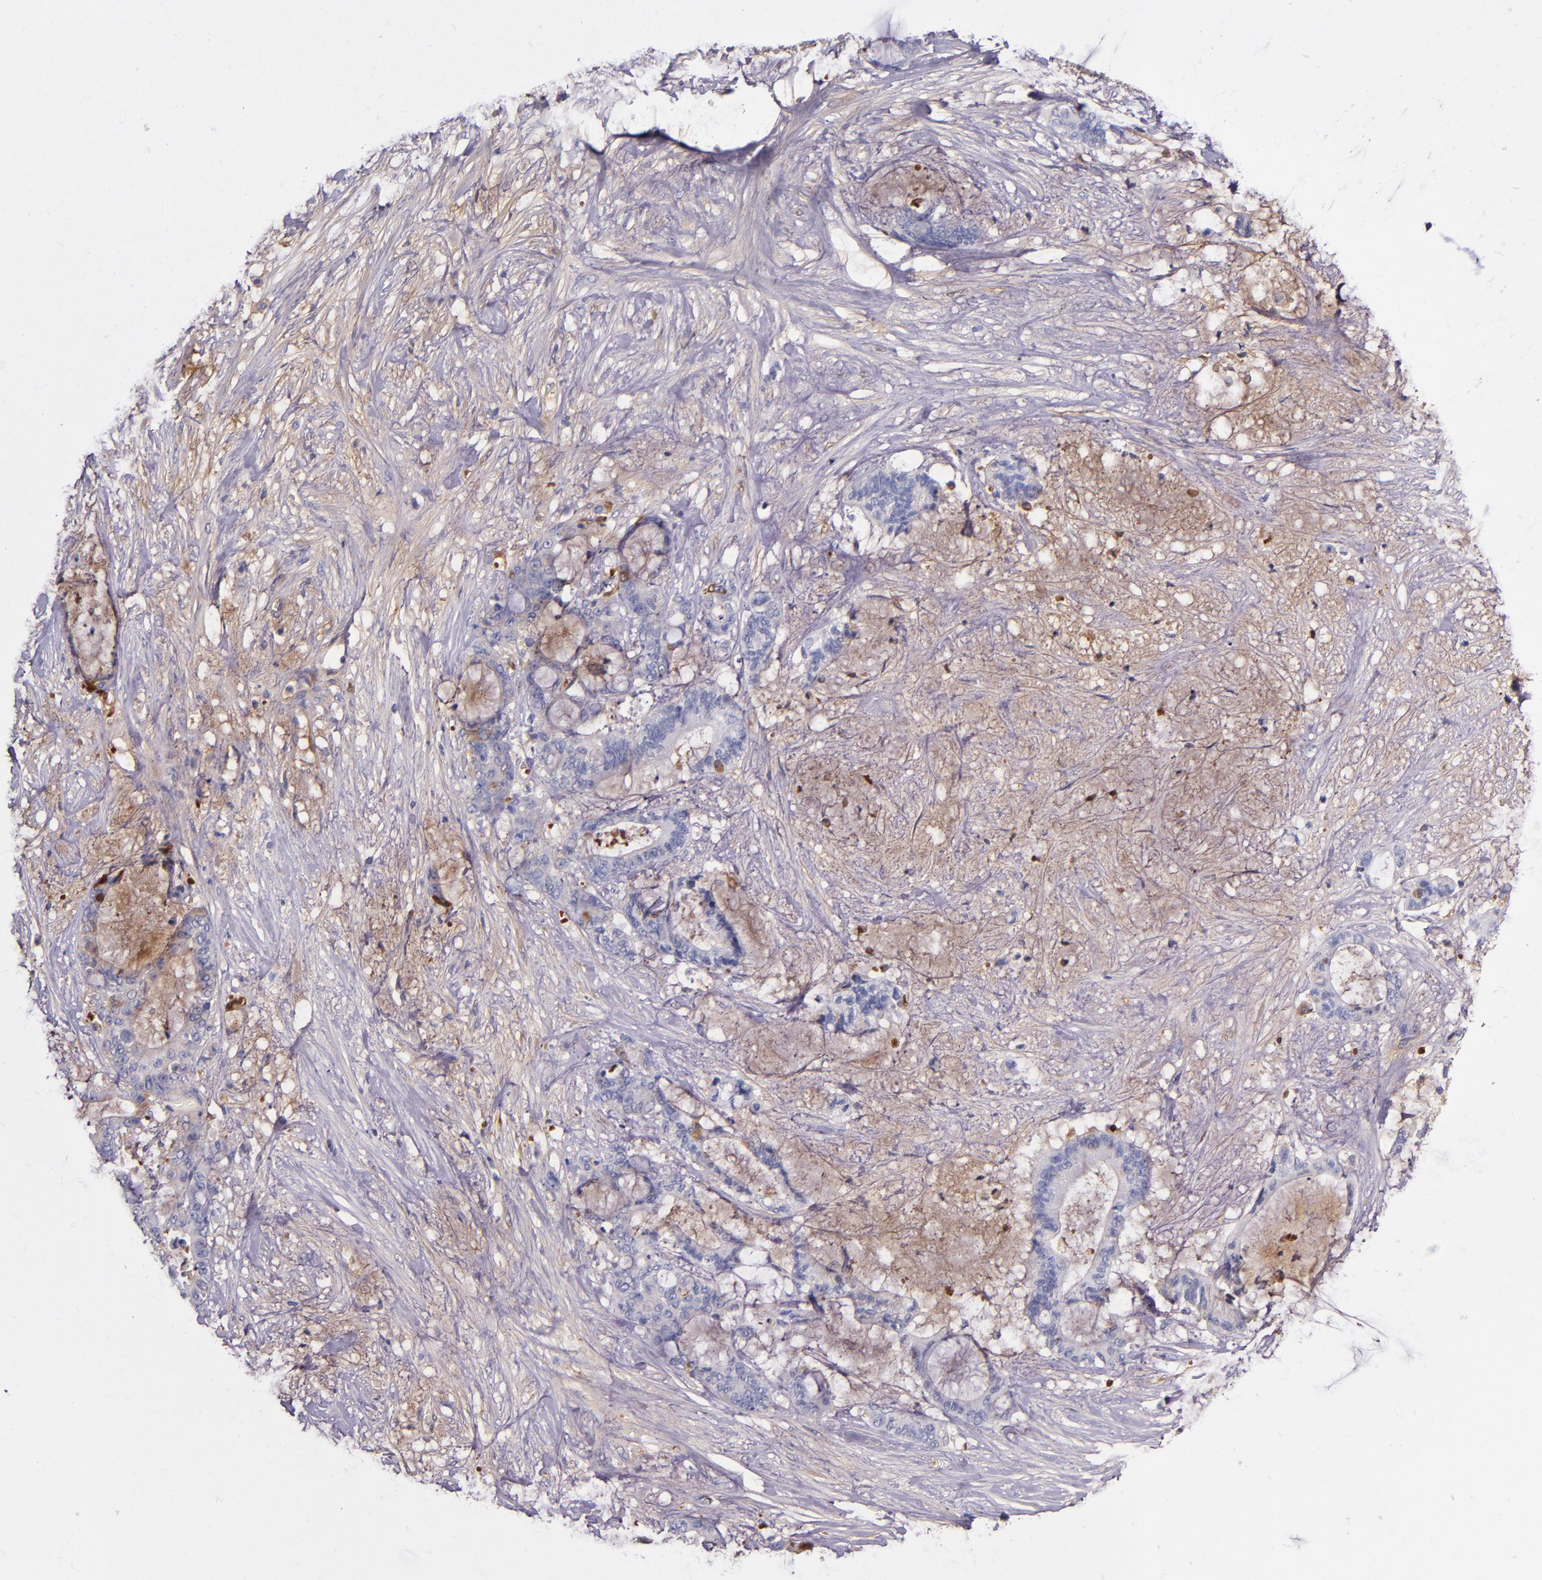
{"staining": {"intensity": "weak", "quantity": "25%-75%", "location": "cytoplasmic/membranous"}, "tissue": "liver cancer", "cell_type": "Tumor cells", "image_type": "cancer", "snomed": [{"axis": "morphology", "description": "Cholangiocarcinoma"}, {"axis": "topography", "description": "Liver"}], "caption": "Immunohistochemistry (IHC) of liver cholangiocarcinoma reveals low levels of weak cytoplasmic/membranous staining in about 25%-75% of tumor cells.", "gene": "CLEC3B", "patient": {"sex": "female", "age": 73}}